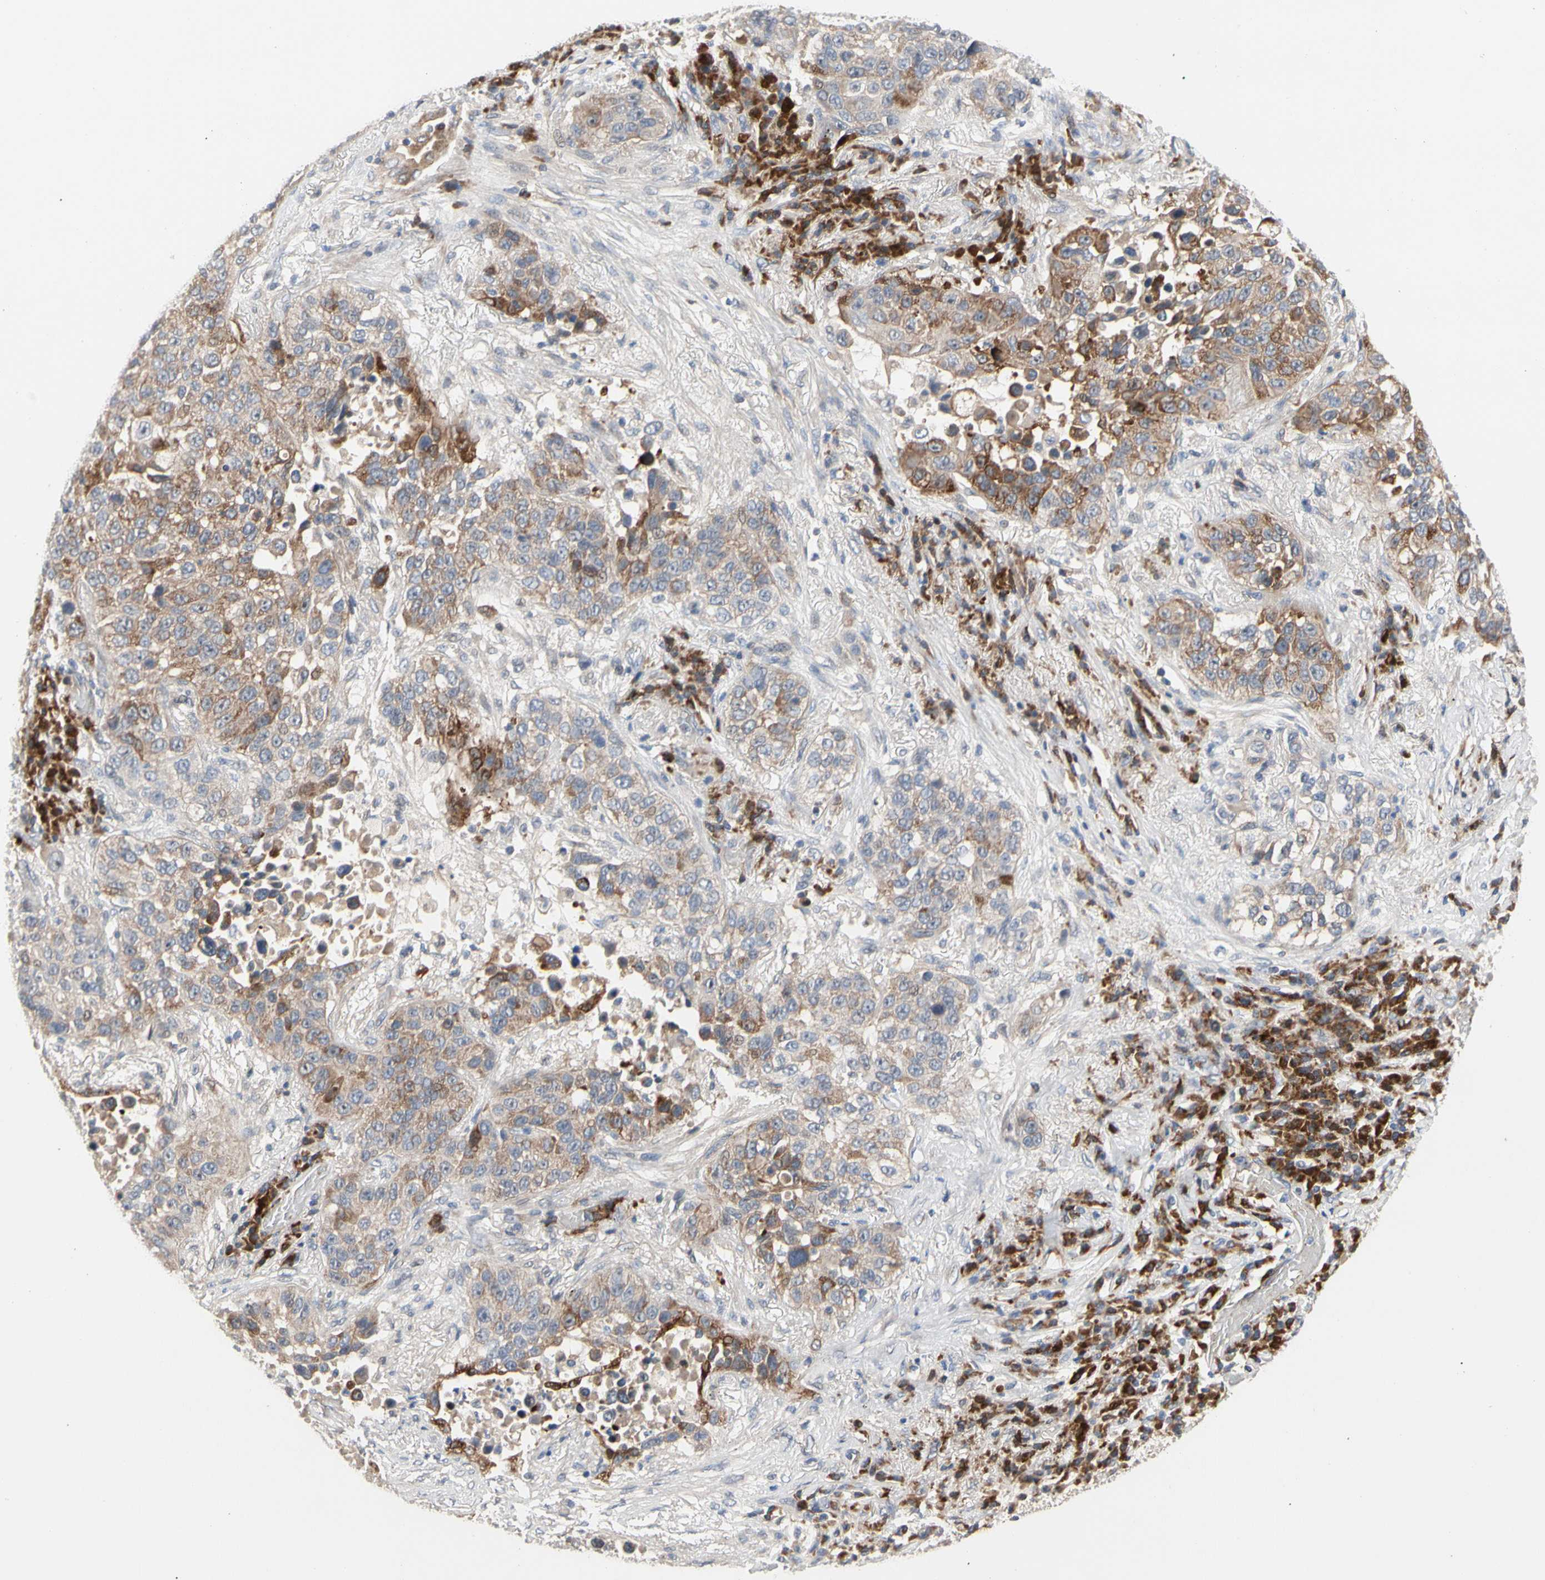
{"staining": {"intensity": "moderate", "quantity": "25%-75%", "location": "cytoplasmic/membranous"}, "tissue": "lung cancer", "cell_type": "Tumor cells", "image_type": "cancer", "snomed": [{"axis": "morphology", "description": "Squamous cell carcinoma, NOS"}, {"axis": "topography", "description": "Lung"}], "caption": "A medium amount of moderate cytoplasmic/membranous expression is present in about 25%-75% of tumor cells in lung cancer tissue.", "gene": "HMGCR", "patient": {"sex": "male", "age": 57}}